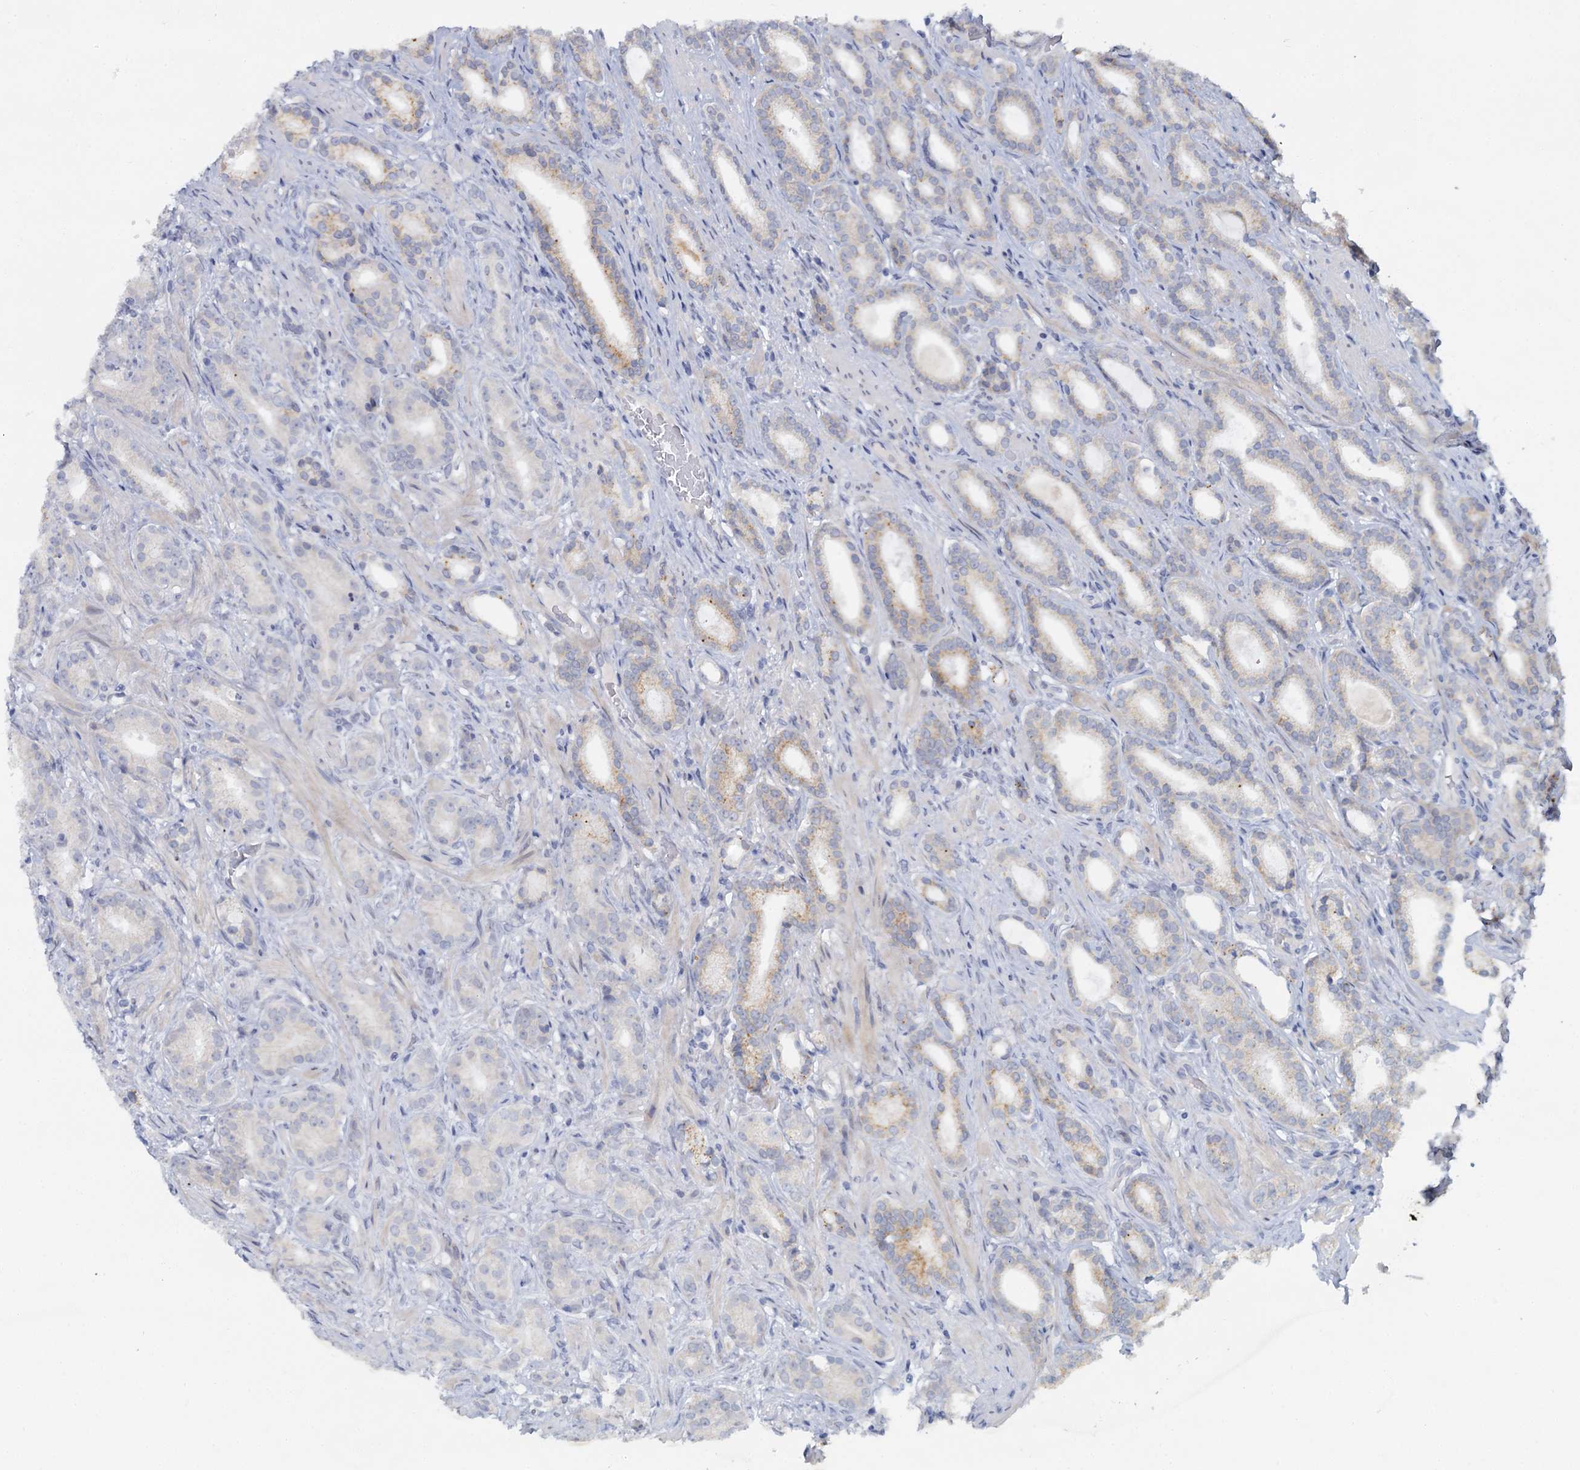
{"staining": {"intensity": "moderate", "quantity": "<25%", "location": "cytoplasmic/membranous"}, "tissue": "prostate cancer", "cell_type": "Tumor cells", "image_type": "cancer", "snomed": [{"axis": "morphology", "description": "Adenocarcinoma, Low grade"}, {"axis": "topography", "description": "Prostate"}], "caption": "DAB (3,3'-diaminobenzidine) immunohistochemical staining of low-grade adenocarcinoma (prostate) exhibits moderate cytoplasmic/membranous protein expression in approximately <25% of tumor cells. (DAB = brown stain, brightfield microscopy at high magnification).", "gene": "ACRBP", "patient": {"sex": "male", "age": 71}}